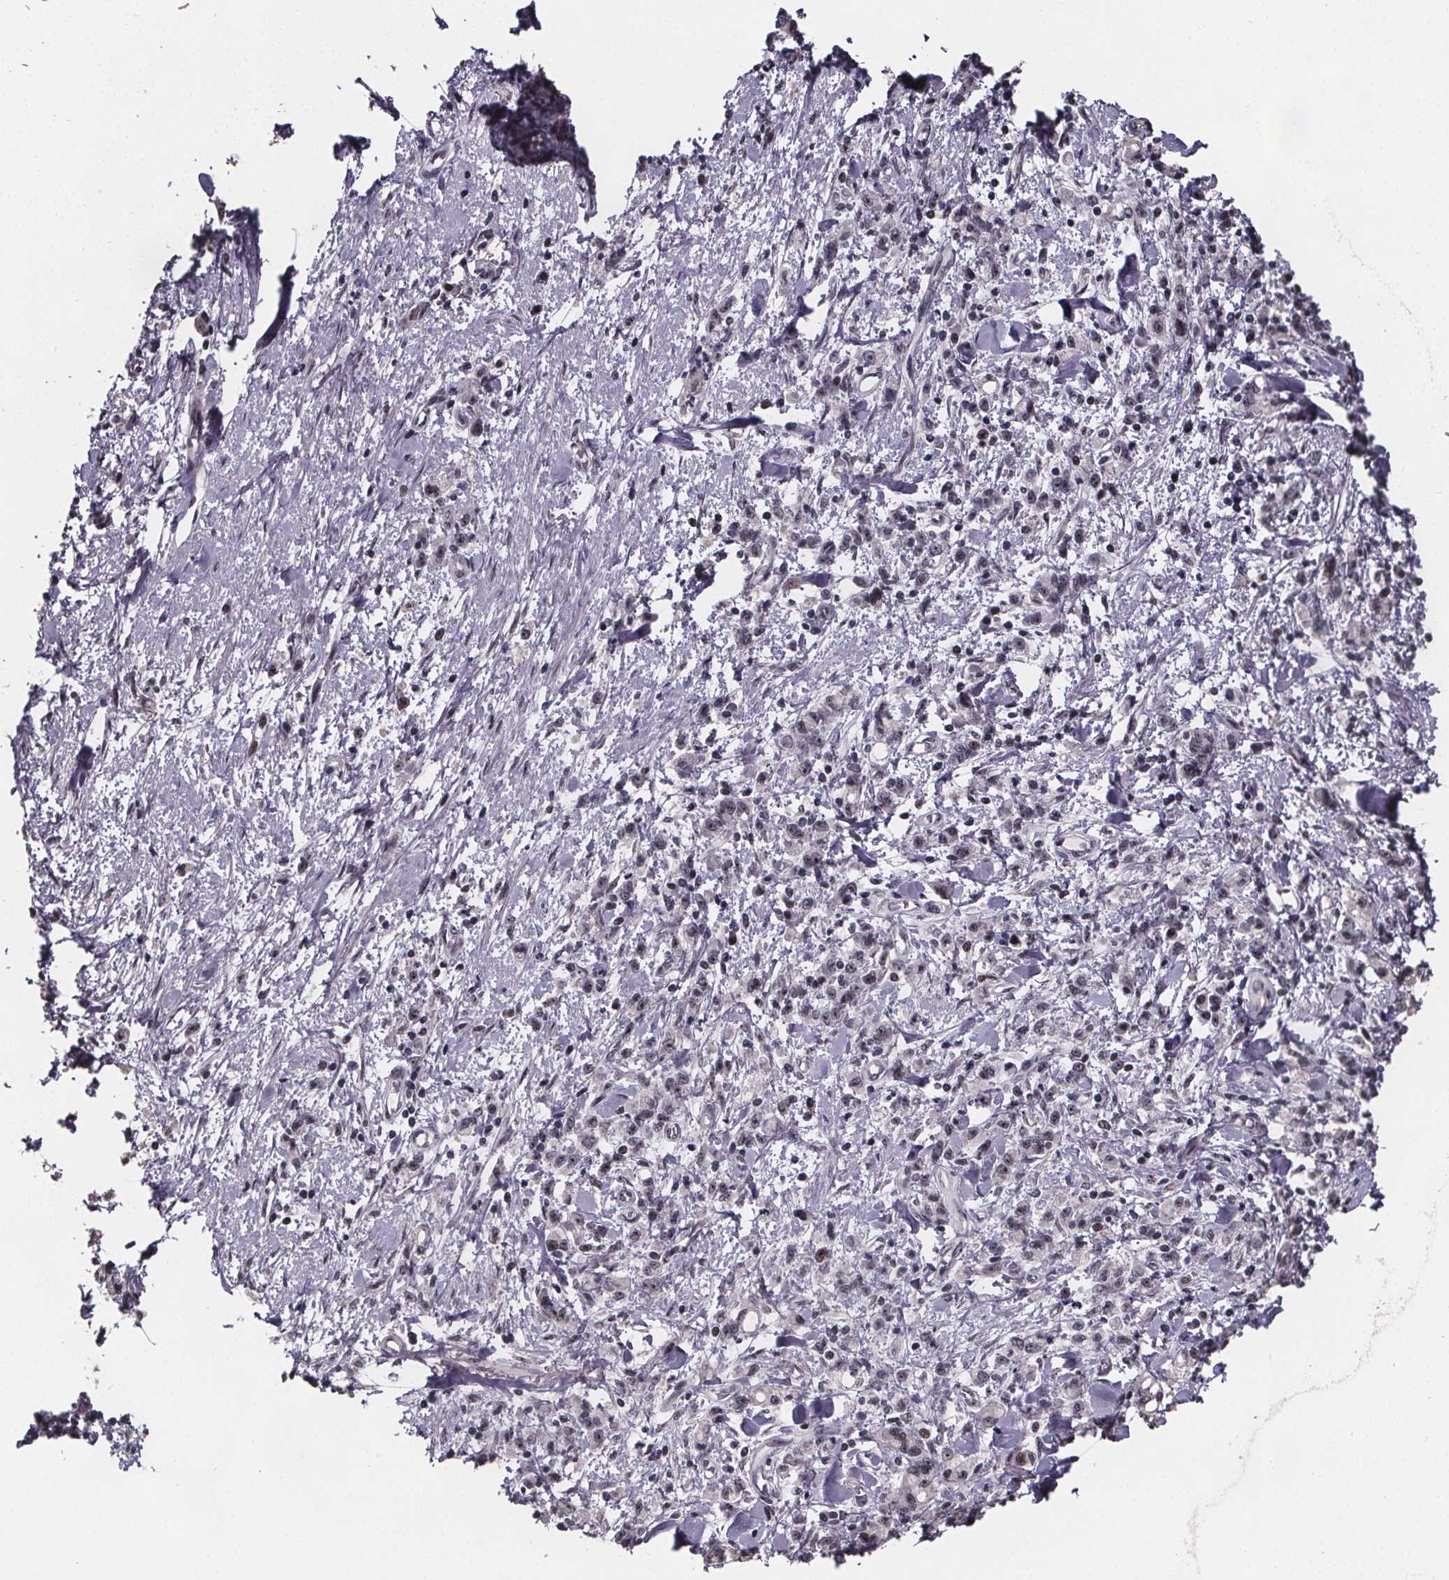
{"staining": {"intensity": "negative", "quantity": "none", "location": "none"}, "tissue": "stomach cancer", "cell_type": "Tumor cells", "image_type": "cancer", "snomed": [{"axis": "morphology", "description": "Adenocarcinoma, NOS"}, {"axis": "topography", "description": "Stomach"}], "caption": "The IHC histopathology image has no significant expression in tumor cells of stomach cancer tissue.", "gene": "U2SURP", "patient": {"sex": "male", "age": 77}}